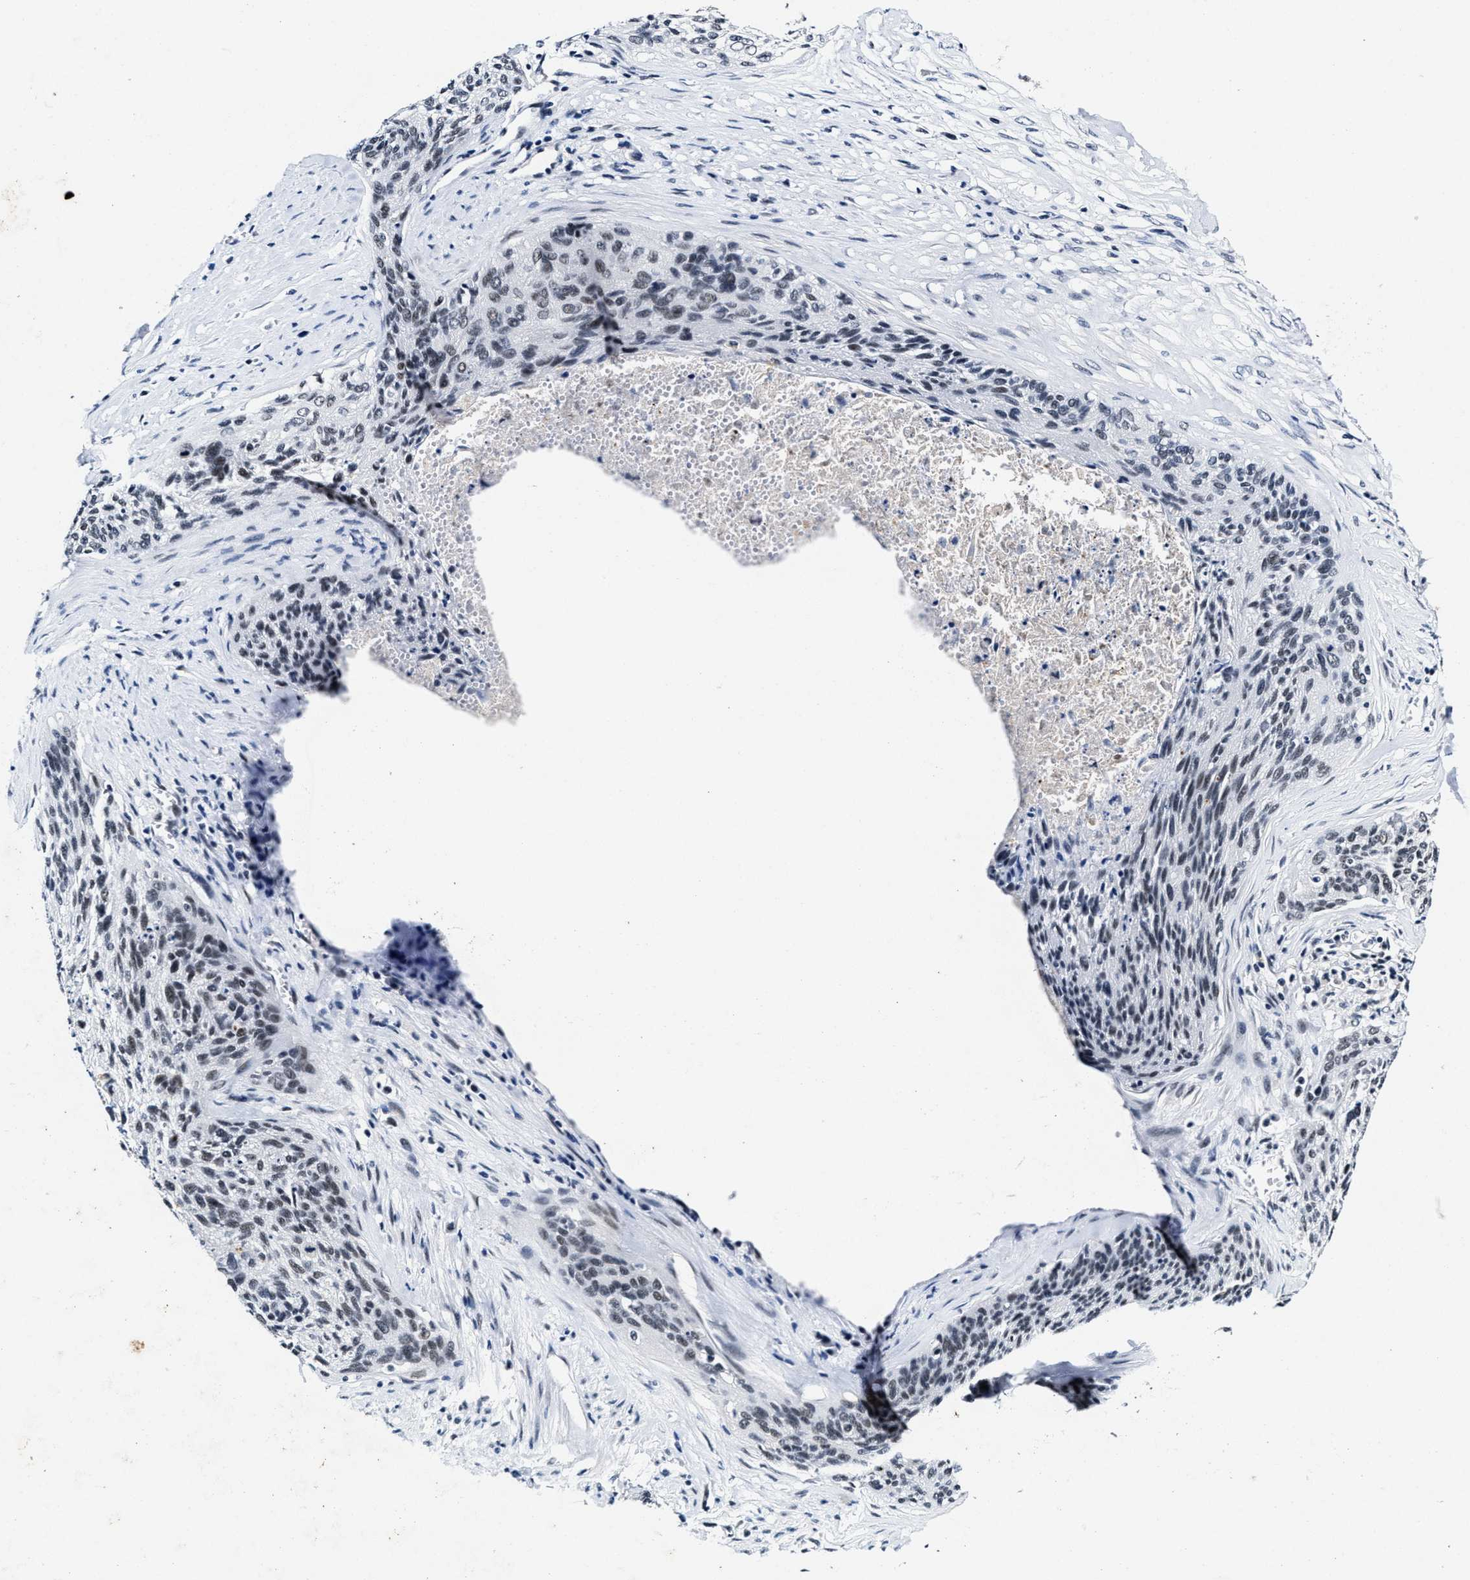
{"staining": {"intensity": "weak", "quantity": "<25%", "location": "nuclear"}, "tissue": "cervical cancer", "cell_type": "Tumor cells", "image_type": "cancer", "snomed": [{"axis": "morphology", "description": "Squamous cell carcinoma, NOS"}, {"axis": "topography", "description": "Cervix"}], "caption": "DAB immunohistochemical staining of squamous cell carcinoma (cervical) shows no significant staining in tumor cells. Brightfield microscopy of immunohistochemistry stained with DAB (brown) and hematoxylin (blue), captured at high magnification.", "gene": "INIP", "patient": {"sex": "female", "age": 55}}